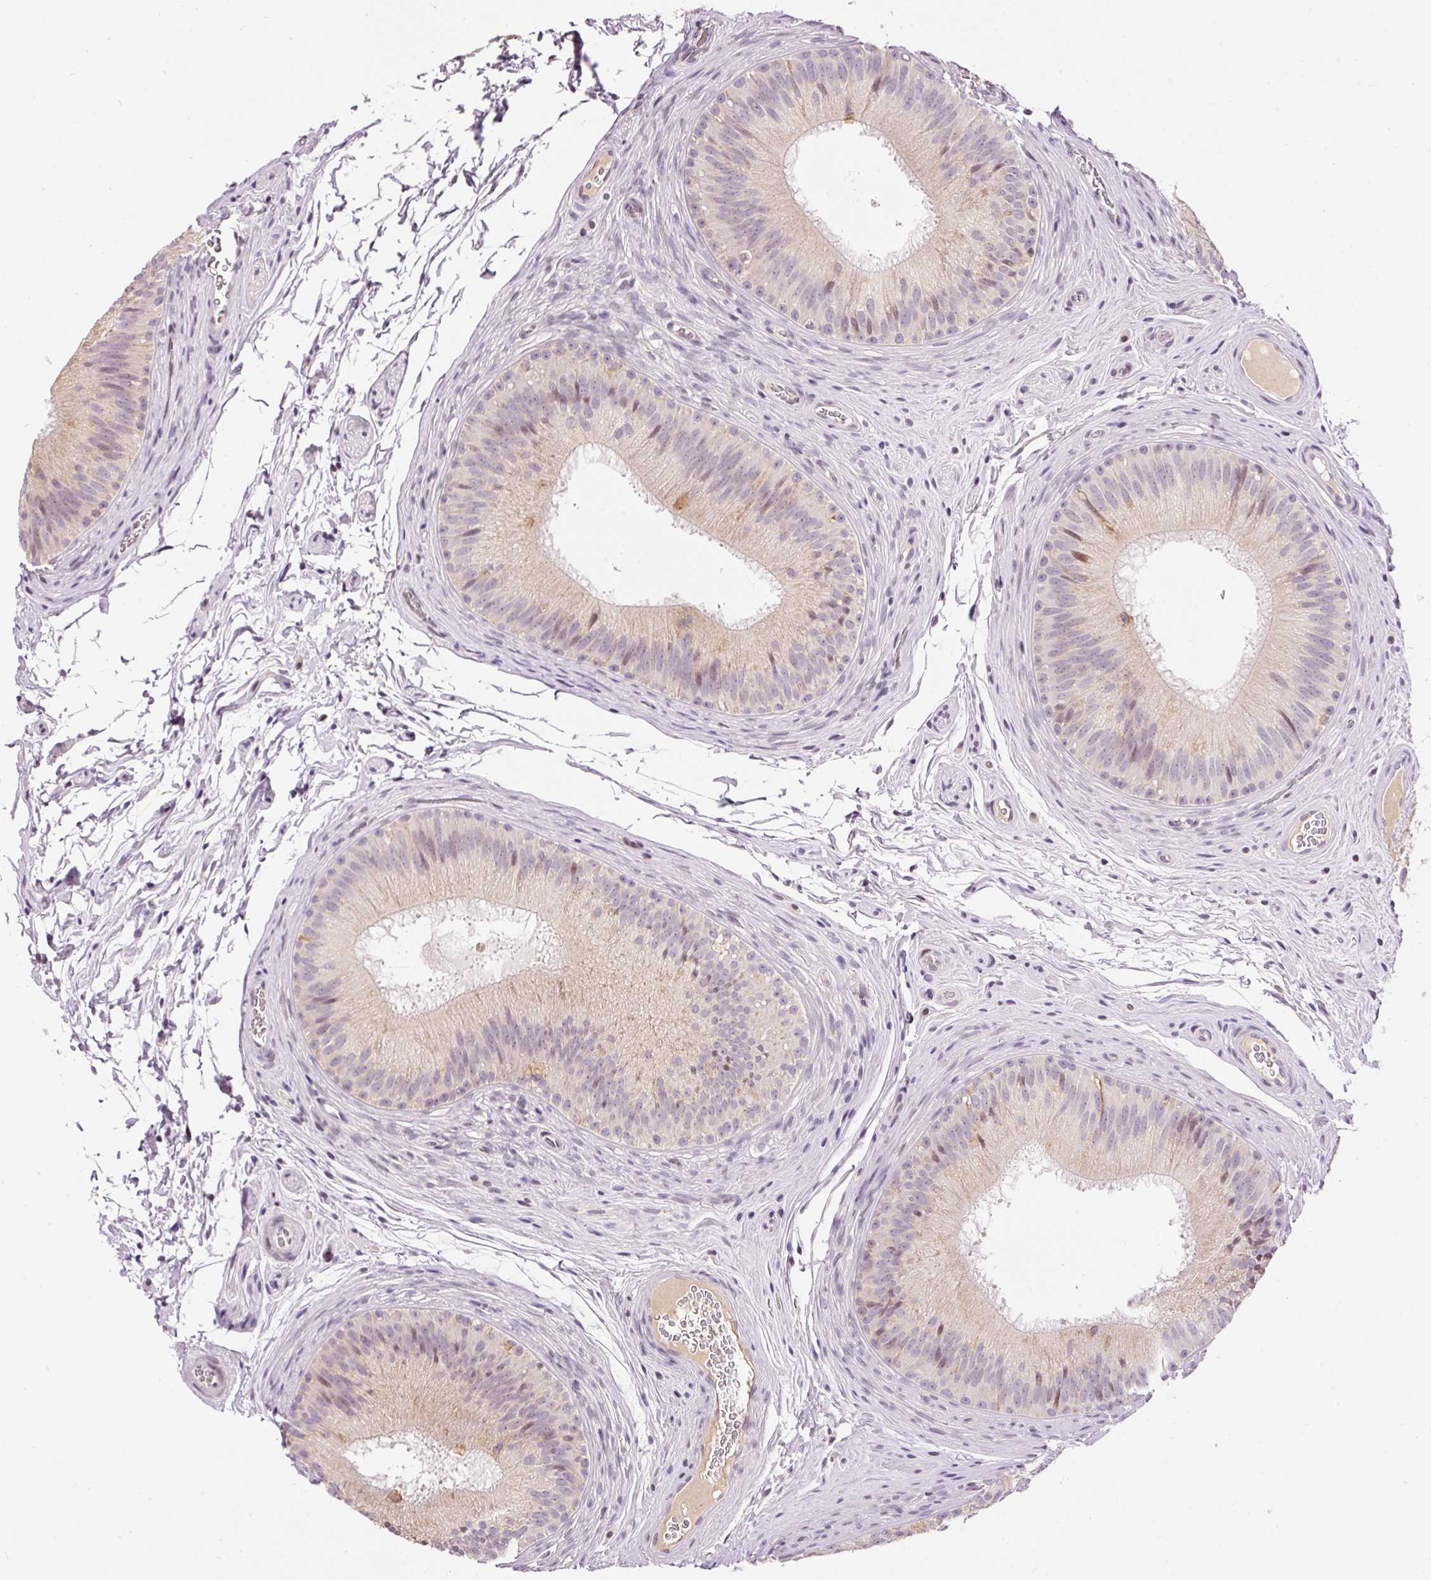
{"staining": {"intensity": "moderate", "quantity": "<25%", "location": "cytoplasmic/membranous"}, "tissue": "epididymis", "cell_type": "Glandular cells", "image_type": "normal", "snomed": [{"axis": "morphology", "description": "Normal tissue, NOS"}, {"axis": "topography", "description": "Epididymis"}], "caption": "A low amount of moderate cytoplasmic/membranous positivity is seen in about <25% of glandular cells in benign epididymis. The protein is shown in brown color, while the nuclei are stained blue.", "gene": "ABHD11", "patient": {"sex": "male", "age": 24}}